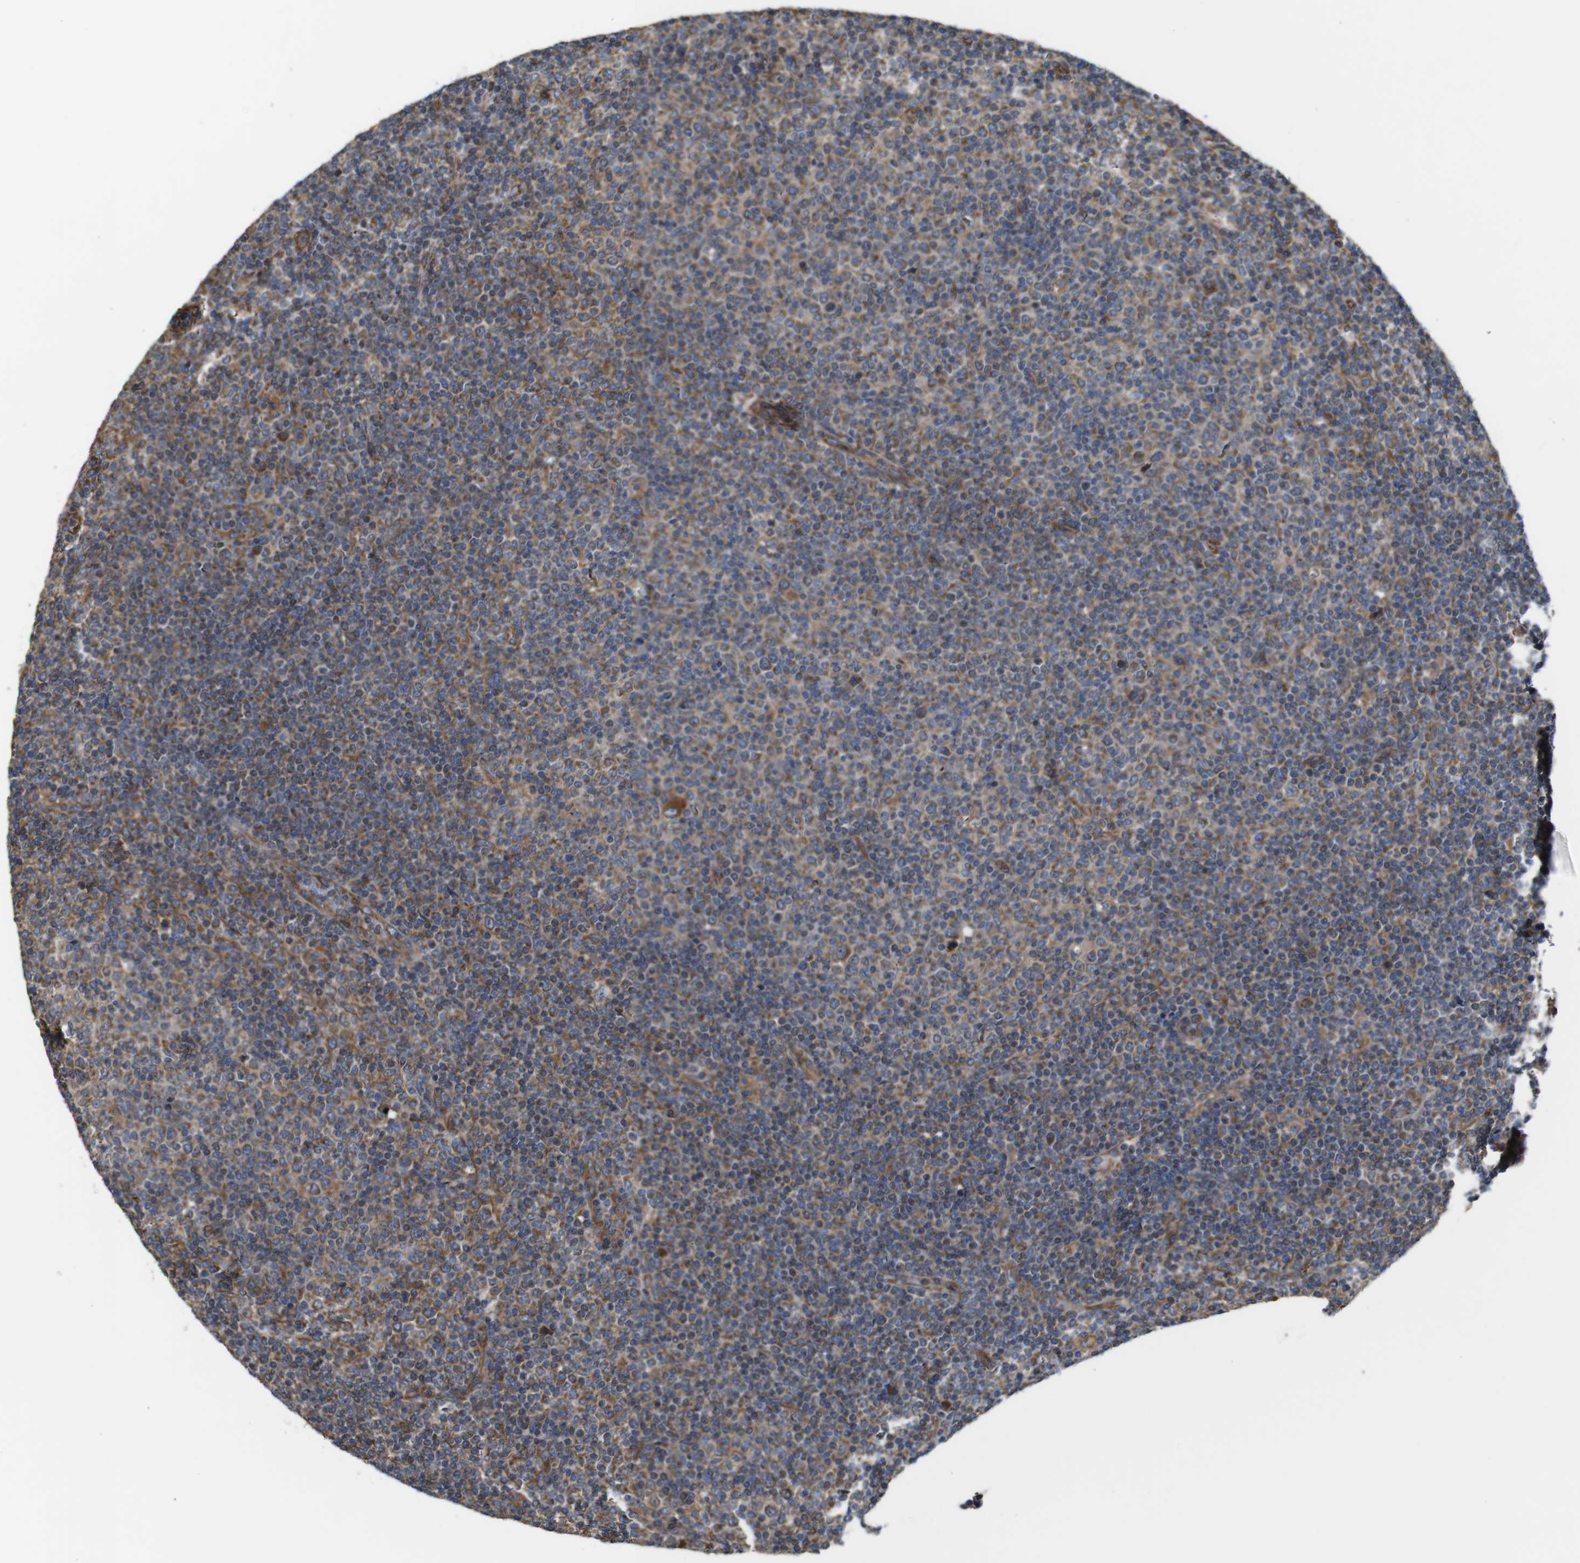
{"staining": {"intensity": "weak", "quantity": ">75%", "location": "cytoplasmic/membranous"}, "tissue": "lymphoma", "cell_type": "Tumor cells", "image_type": "cancer", "snomed": [{"axis": "morphology", "description": "Malignant lymphoma, non-Hodgkin's type, Low grade"}, {"axis": "topography", "description": "Lymph node"}], "caption": "Tumor cells reveal low levels of weak cytoplasmic/membranous positivity in approximately >75% of cells in malignant lymphoma, non-Hodgkin's type (low-grade).", "gene": "POMK", "patient": {"sex": "male", "age": 70}}